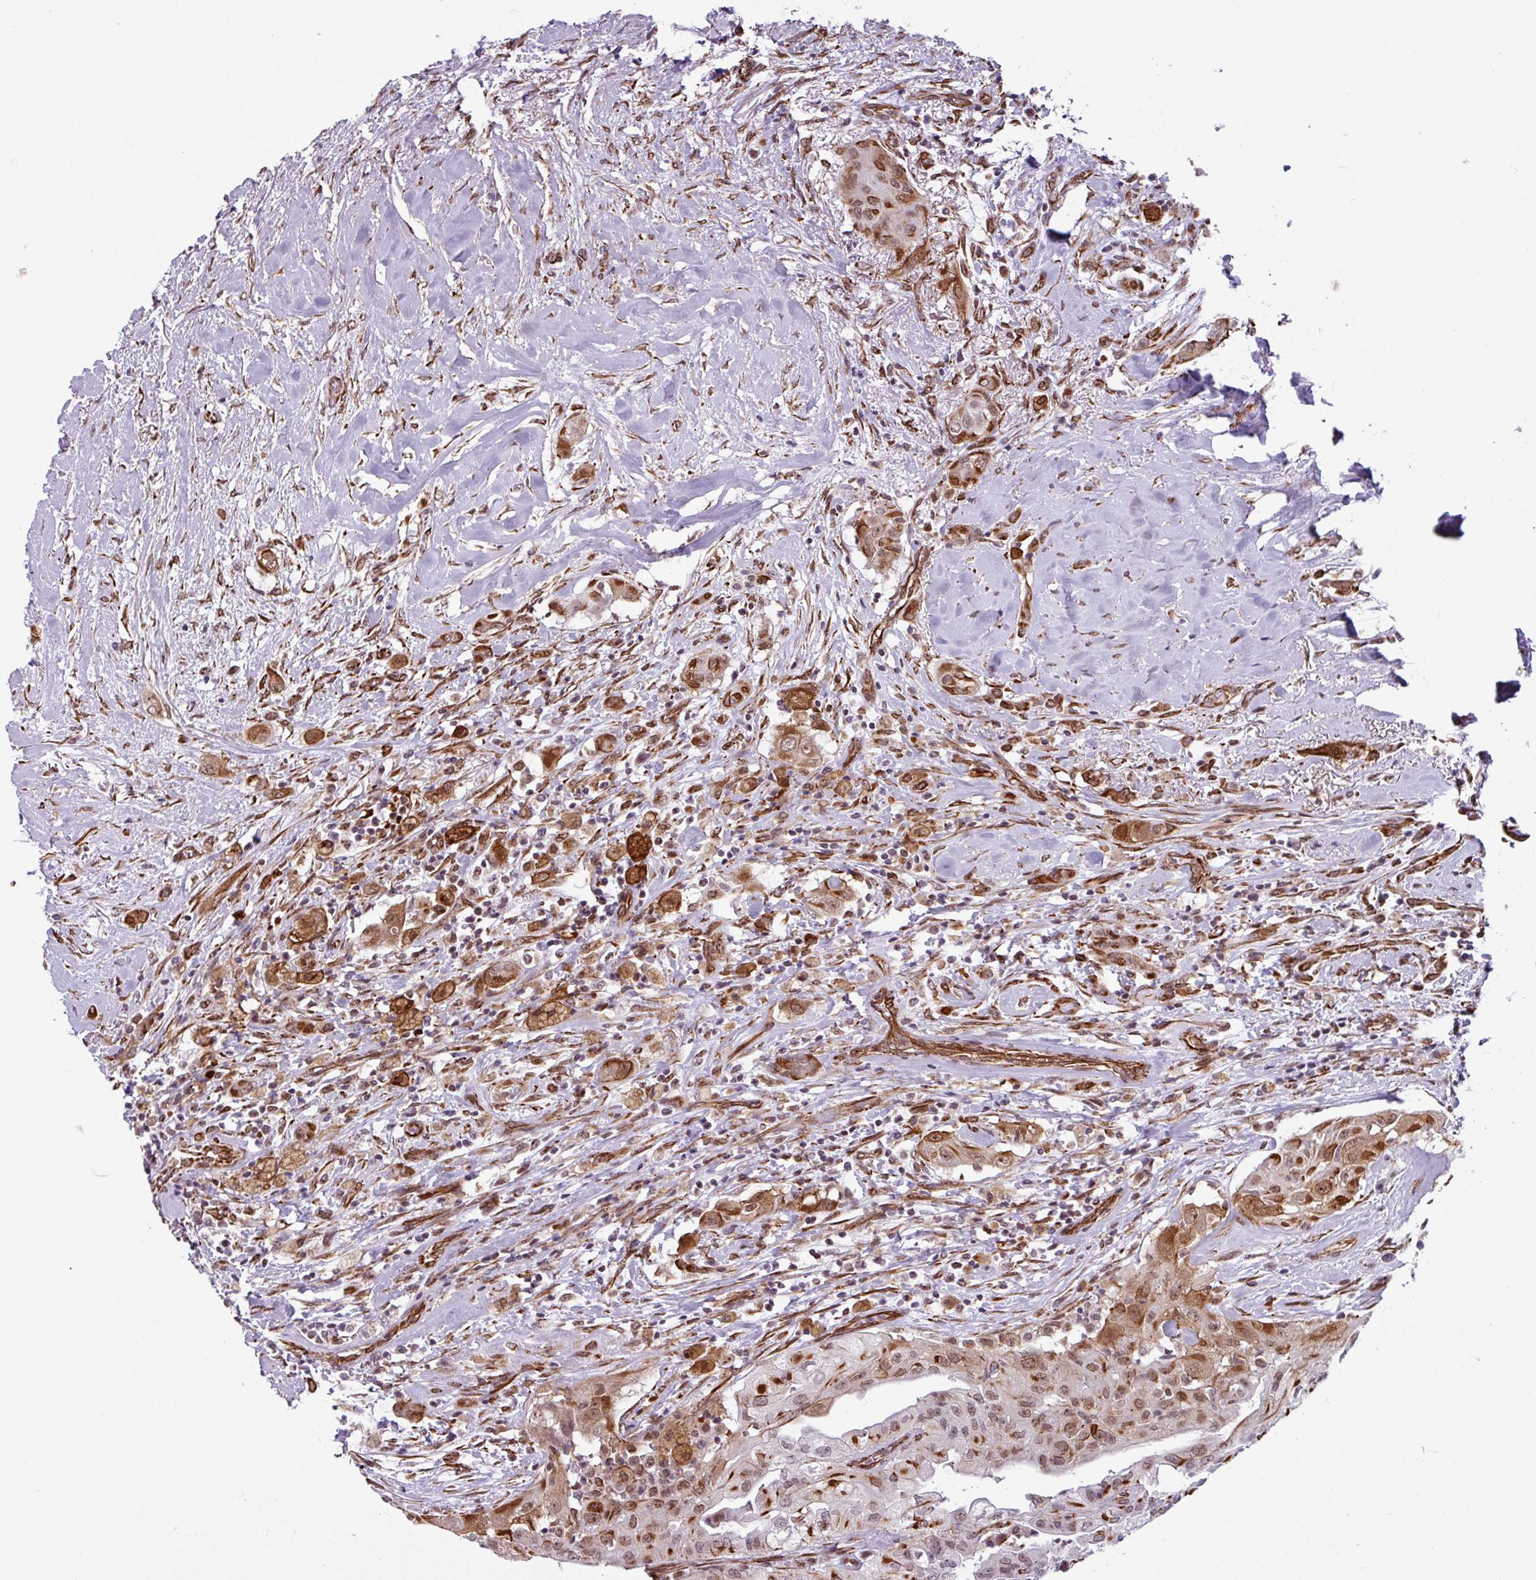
{"staining": {"intensity": "strong", "quantity": "25%-75%", "location": "cytoplasmic/membranous"}, "tissue": "thyroid cancer", "cell_type": "Tumor cells", "image_type": "cancer", "snomed": [{"axis": "morphology", "description": "Papillary adenocarcinoma, NOS"}, {"axis": "topography", "description": "Thyroid gland"}], "caption": "A histopathology image showing strong cytoplasmic/membranous positivity in about 25%-75% of tumor cells in thyroid cancer (papillary adenocarcinoma), as visualized by brown immunohistochemical staining.", "gene": "CHD3", "patient": {"sex": "female", "age": 59}}